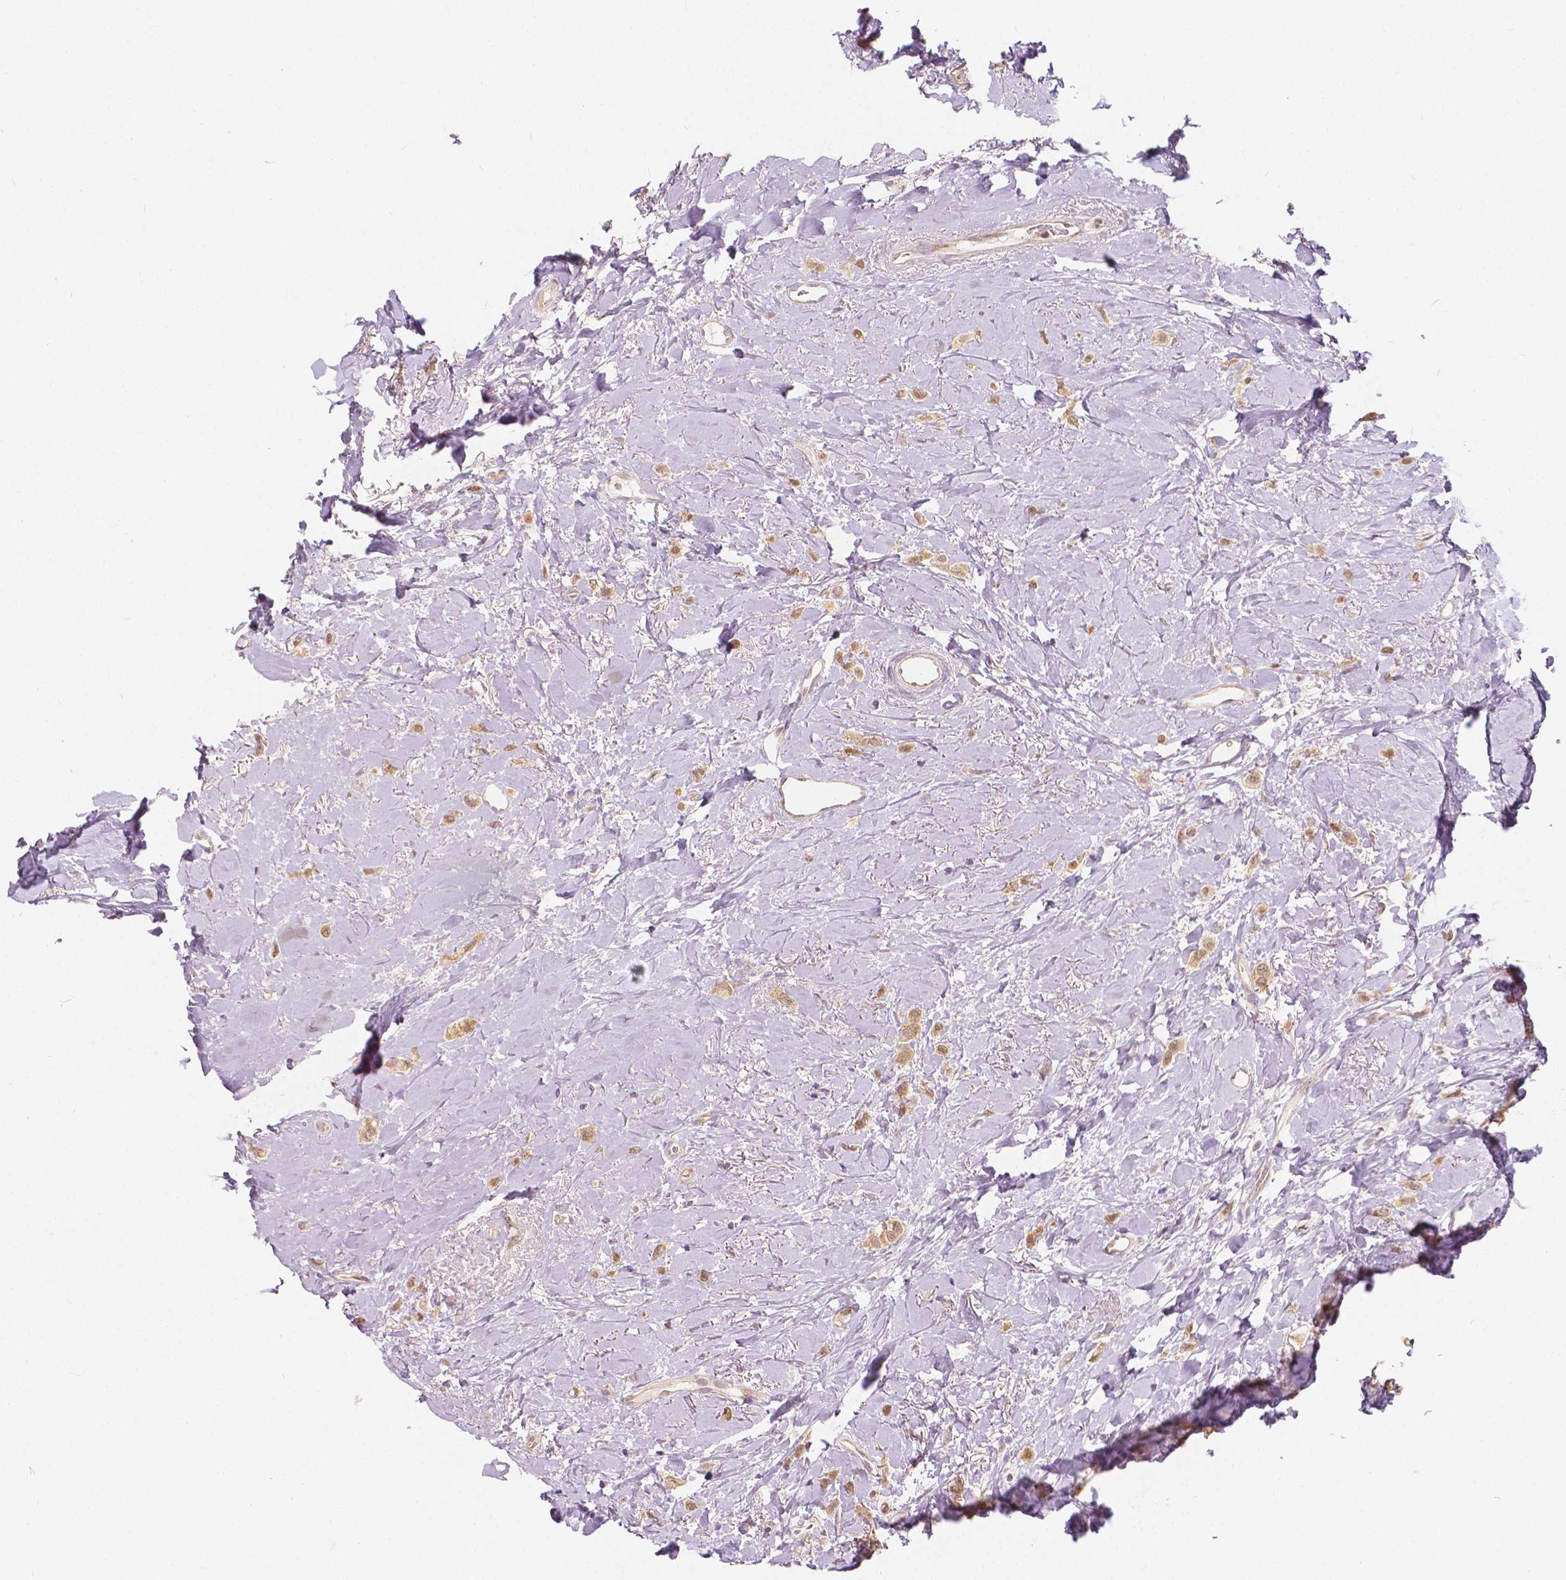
{"staining": {"intensity": "moderate", "quantity": ">75%", "location": "cytoplasmic/membranous,nuclear"}, "tissue": "breast cancer", "cell_type": "Tumor cells", "image_type": "cancer", "snomed": [{"axis": "morphology", "description": "Lobular carcinoma"}, {"axis": "topography", "description": "Breast"}], "caption": "Immunohistochemical staining of human breast cancer reveals moderate cytoplasmic/membranous and nuclear protein staining in about >75% of tumor cells.", "gene": "NAPRT", "patient": {"sex": "female", "age": 66}}